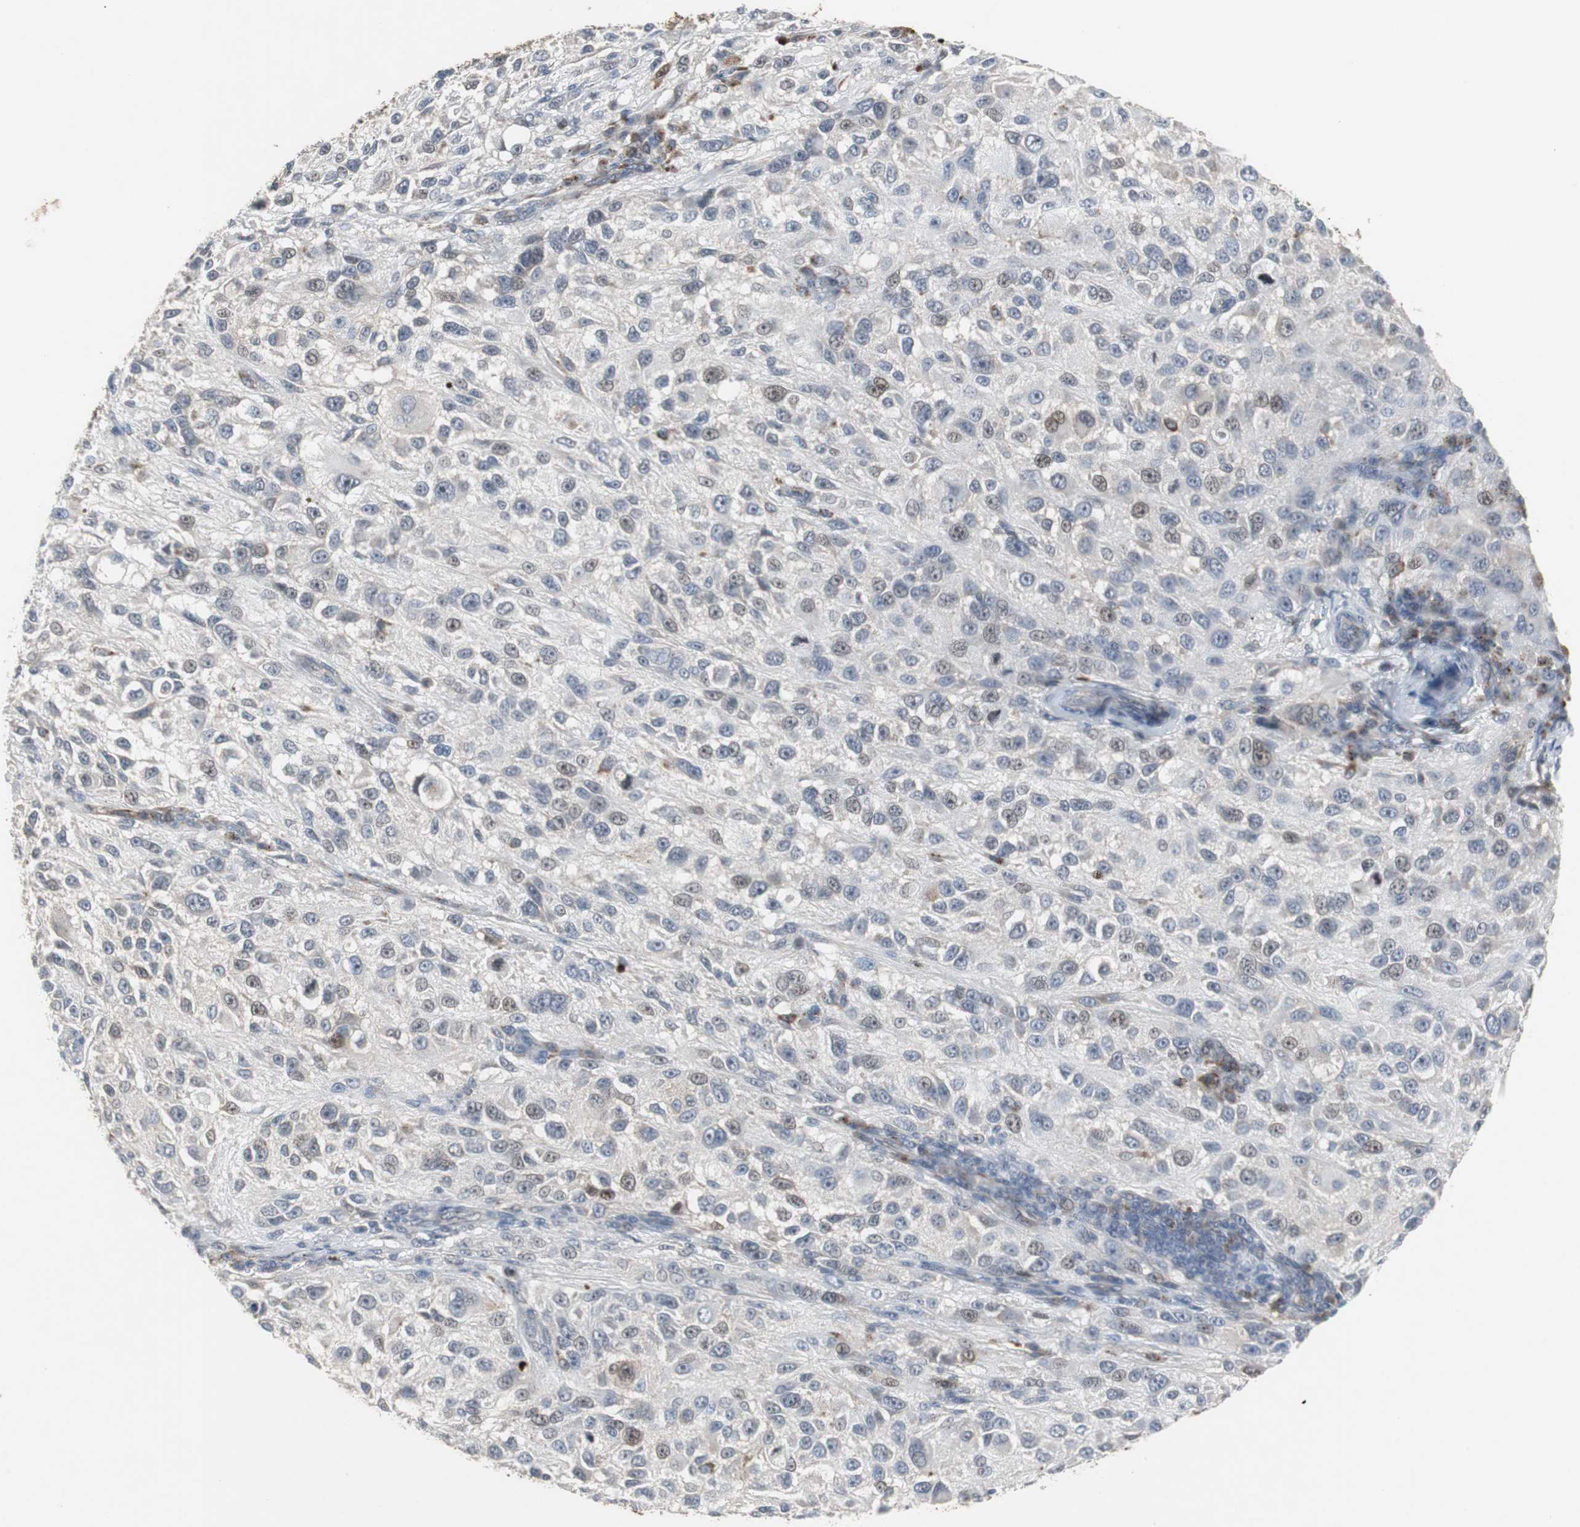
{"staining": {"intensity": "weak", "quantity": "<25%", "location": "nuclear"}, "tissue": "melanoma", "cell_type": "Tumor cells", "image_type": "cancer", "snomed": [{"axis": "morphology", "description": "Necrosis, NOS"}, {"axis": "morphology", "description": "Malignant melanoma, NOS"}, {"axis": "topography", "description": "Skin"}], "caption": "Immunohistochemistry of malignant melanoma reveals no expression in tumor cells.", "gene": "GBA1", "patient": {"sex": "female", "age": 87}}